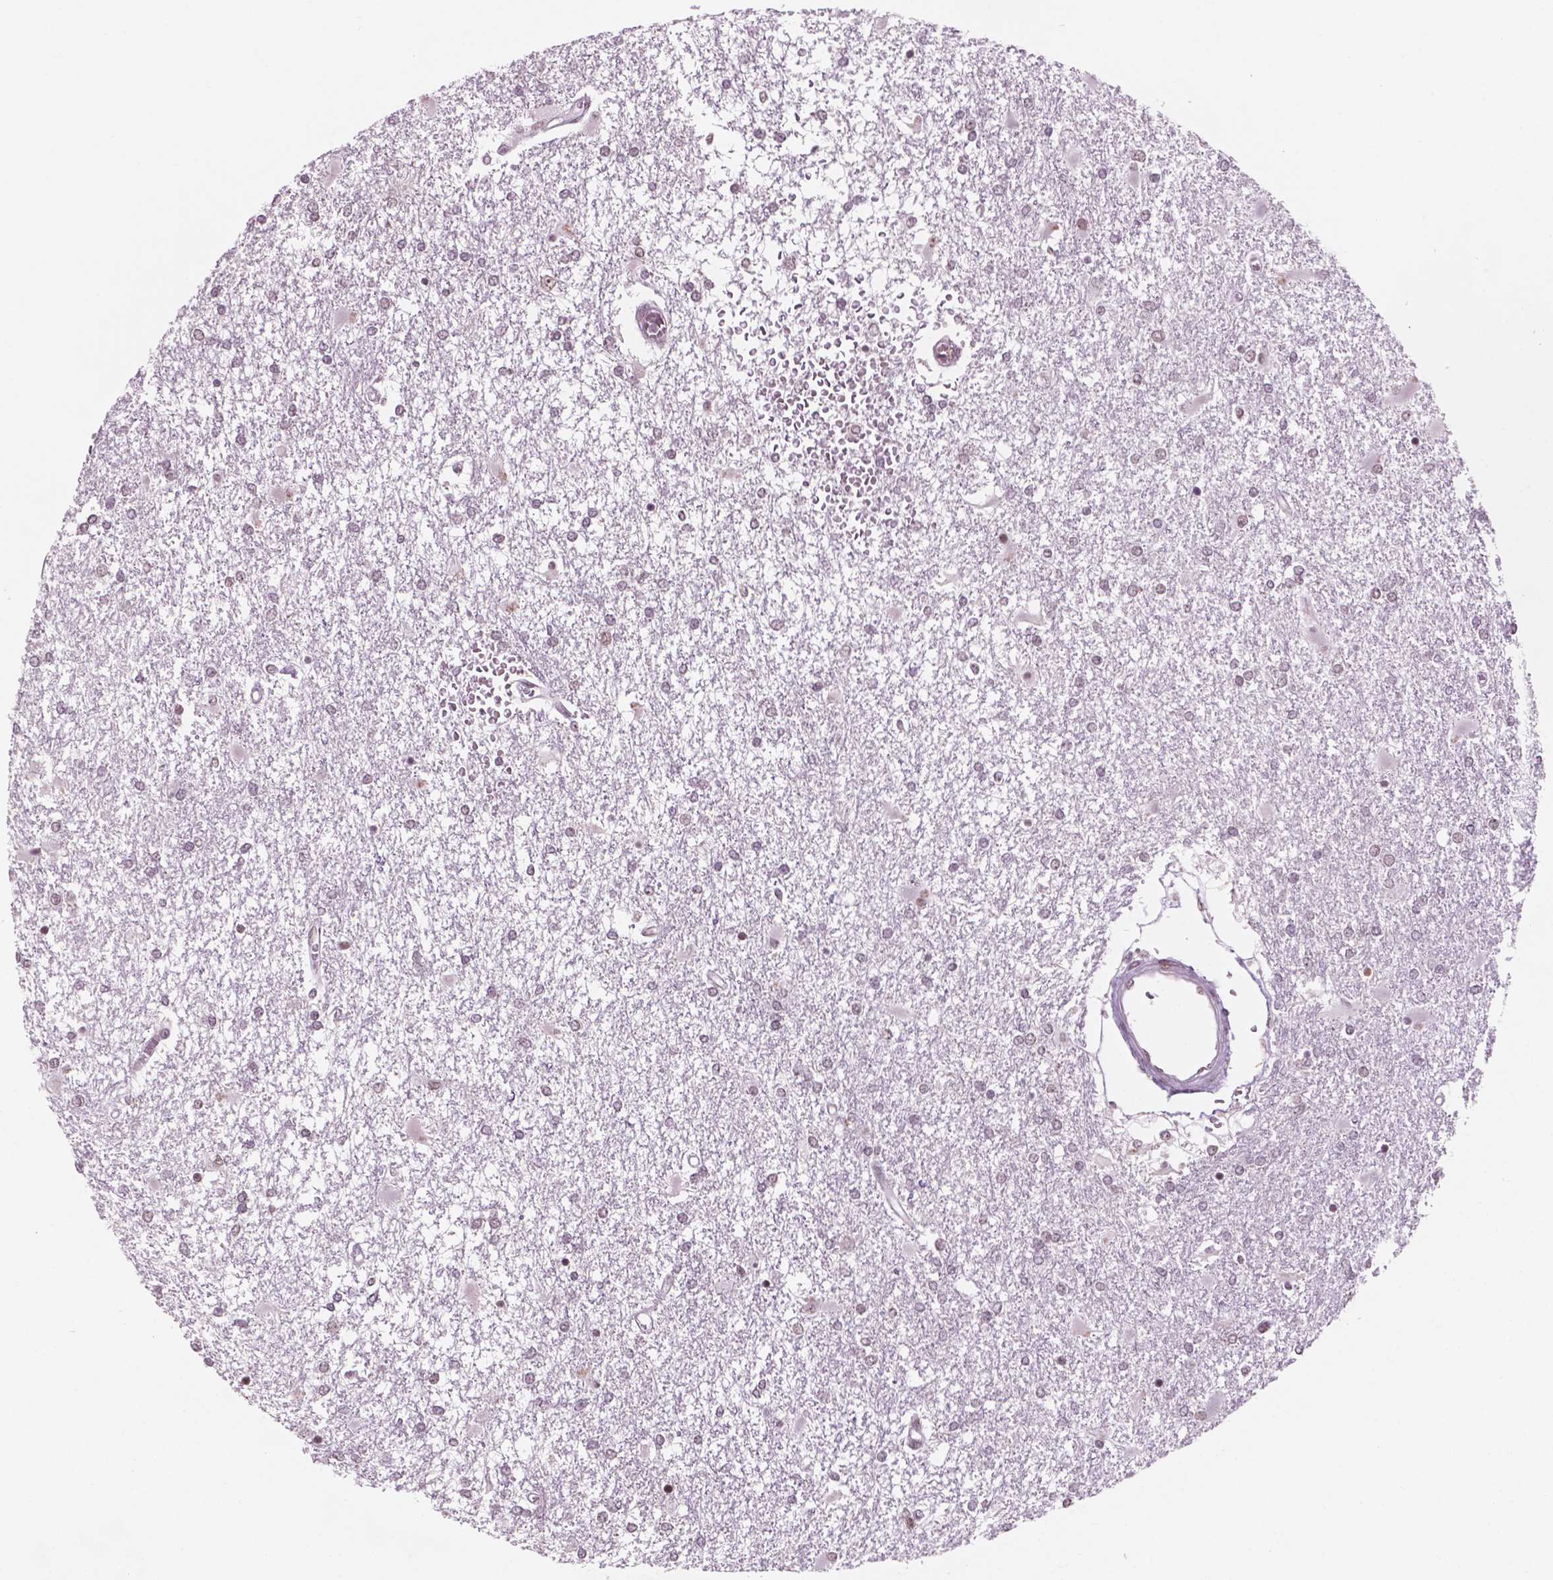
{"staining": {"intensity": "negative", "quantity": "none", "location": "none"}, "tissue": "glioma", "cell_type": "Tumor cells", "image_type": "cancer", "snomed": [{"axis": "morphology", "description": "Glioma, malignant, High grade"}, {"axis": "topography", "description": "Cerebral cortex"}], "caption": "The image demonstrates no significant expression in tumor cells of malignant high-grade glioma. Nuclei are stained in blue.", "gene": "POLR2E", "patient": {"sex": "male", "age": 79}}